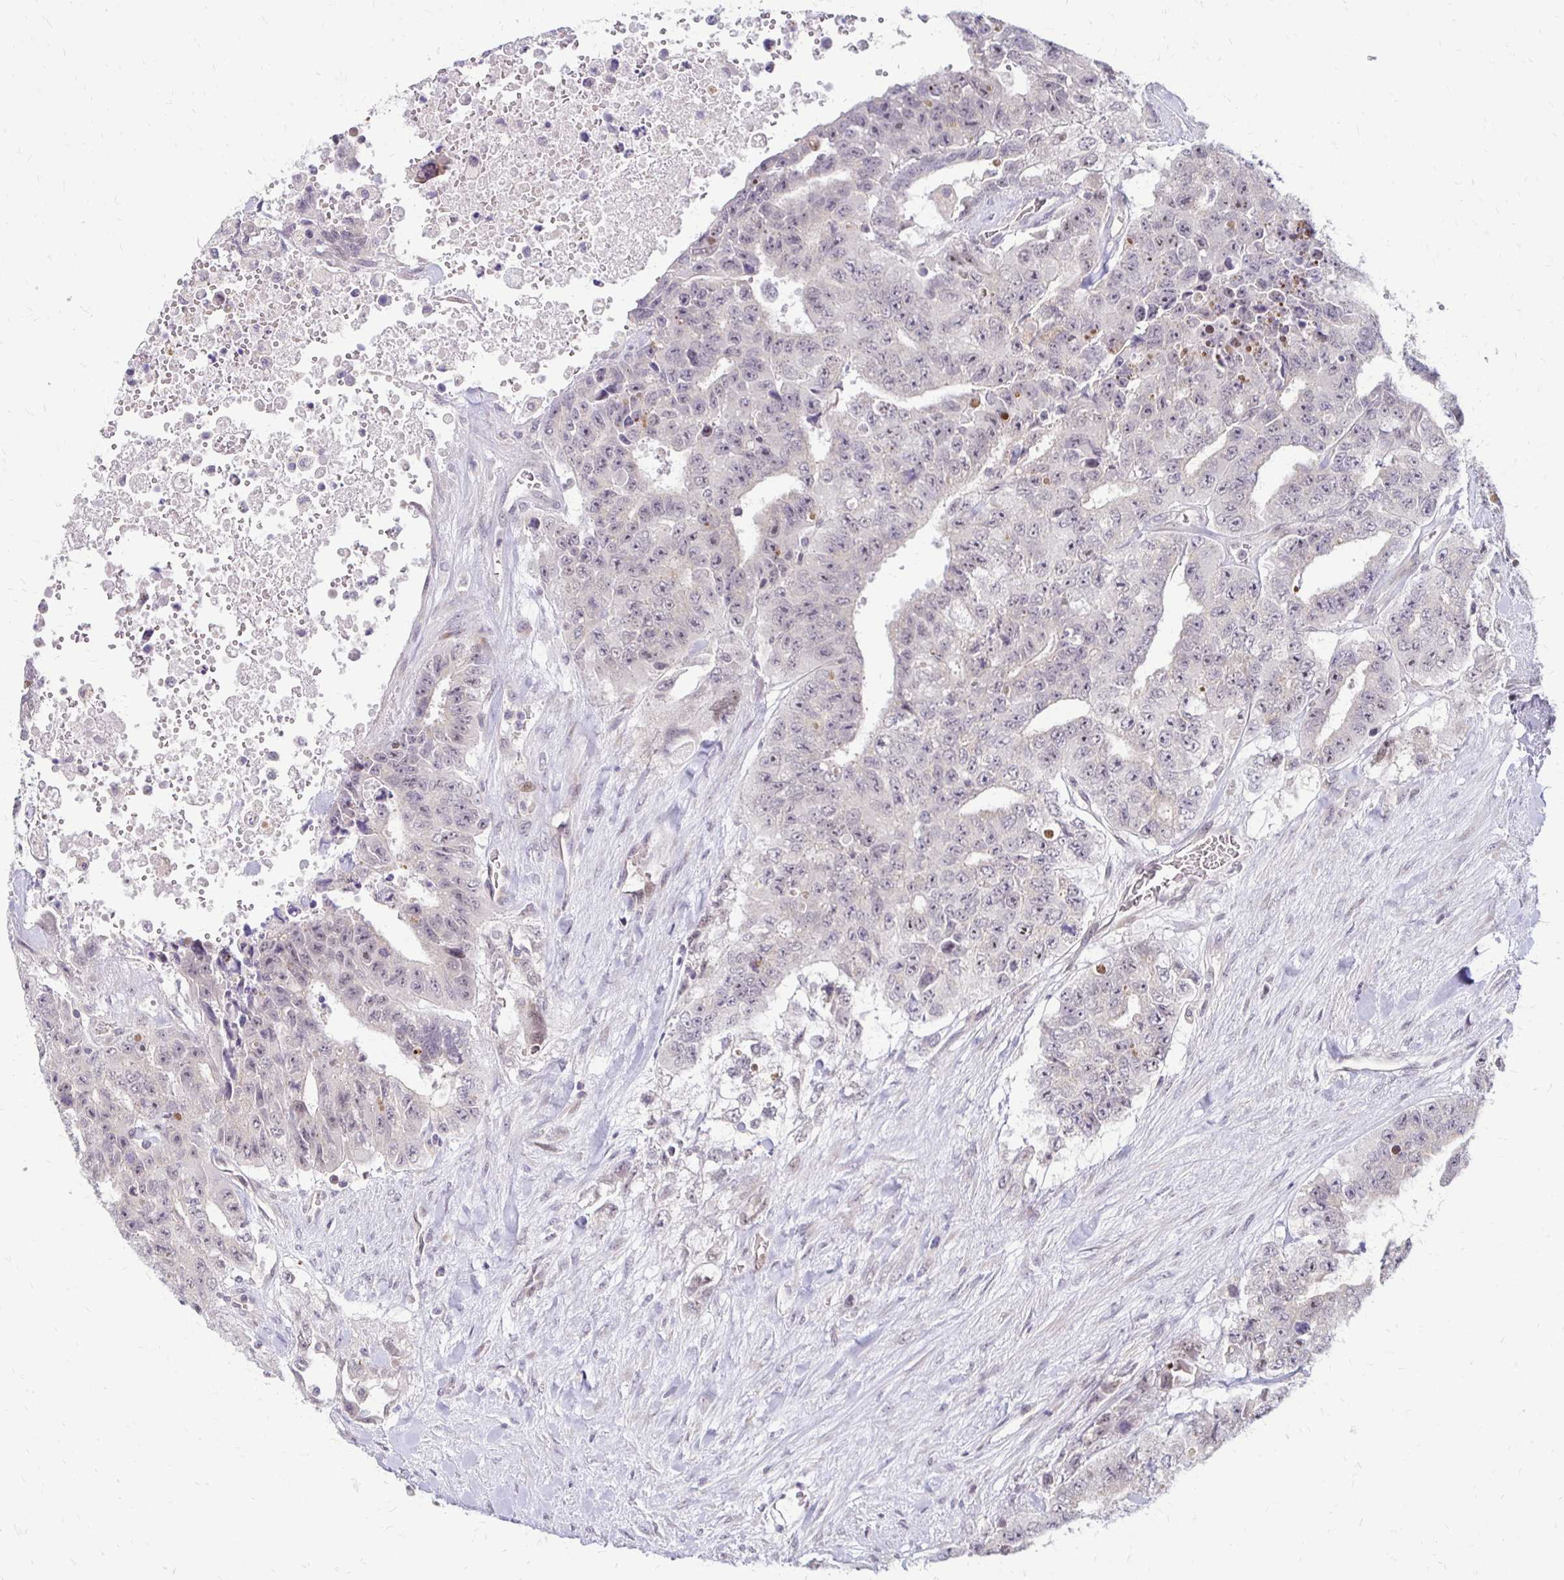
{"staining": {"intensity": "negative", "quantity": "none", "location": "none"}, "tissue": "testis cancer", "cell_type": "Tumor cells", "image_type": "cancer", "snomed": [{"axis": "morphology", "description": "Carcinoma, Embryonal, NOS"}, {"axis": "topography", "description": "Testis"}], "caption": "Immunohistochemistry (IHC) of embryonal carcinoma (testis) reveals no staining in tumor cells.", "gene": "TRIR", "patient": {"sex": "male", "age": 24}}